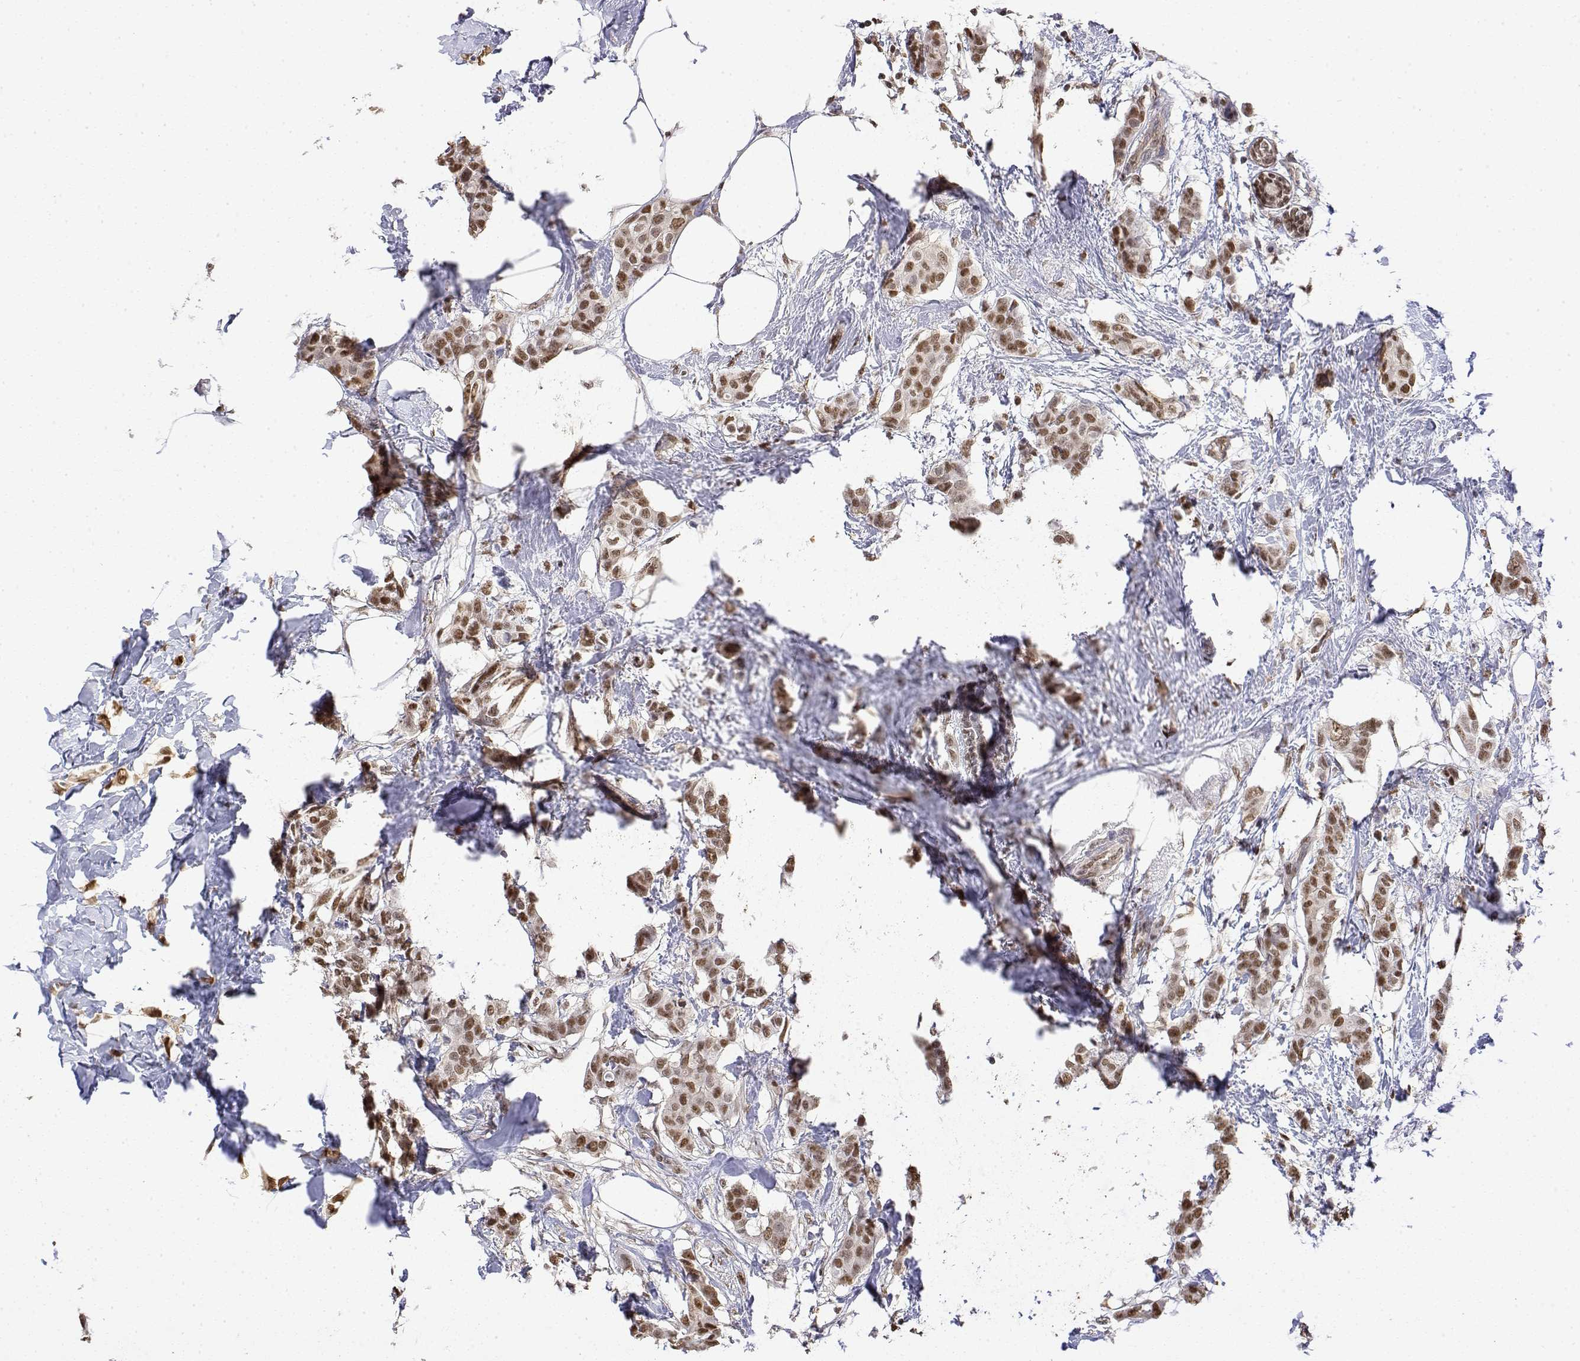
{"staining": {"intensity": "moderate", "quantity": ">75%", "location": "nuclear"}, "tissue": "breast cancer", "cell_type": "Tumor cells", "image_type": "cancer", "snomed": [{"axis": "morphology", "description": "Duct carcinoma"}, {"axis": "topography", "description": "Breast"}], "caption": "Protein positivity by IHC exhibits moderate nuclear positivity in approximately >75% of tumor cells in breast cancer (invasive ductal carcinoma).", "gene": "TPI1", "patient": {"sex": "female", "age": 62}}